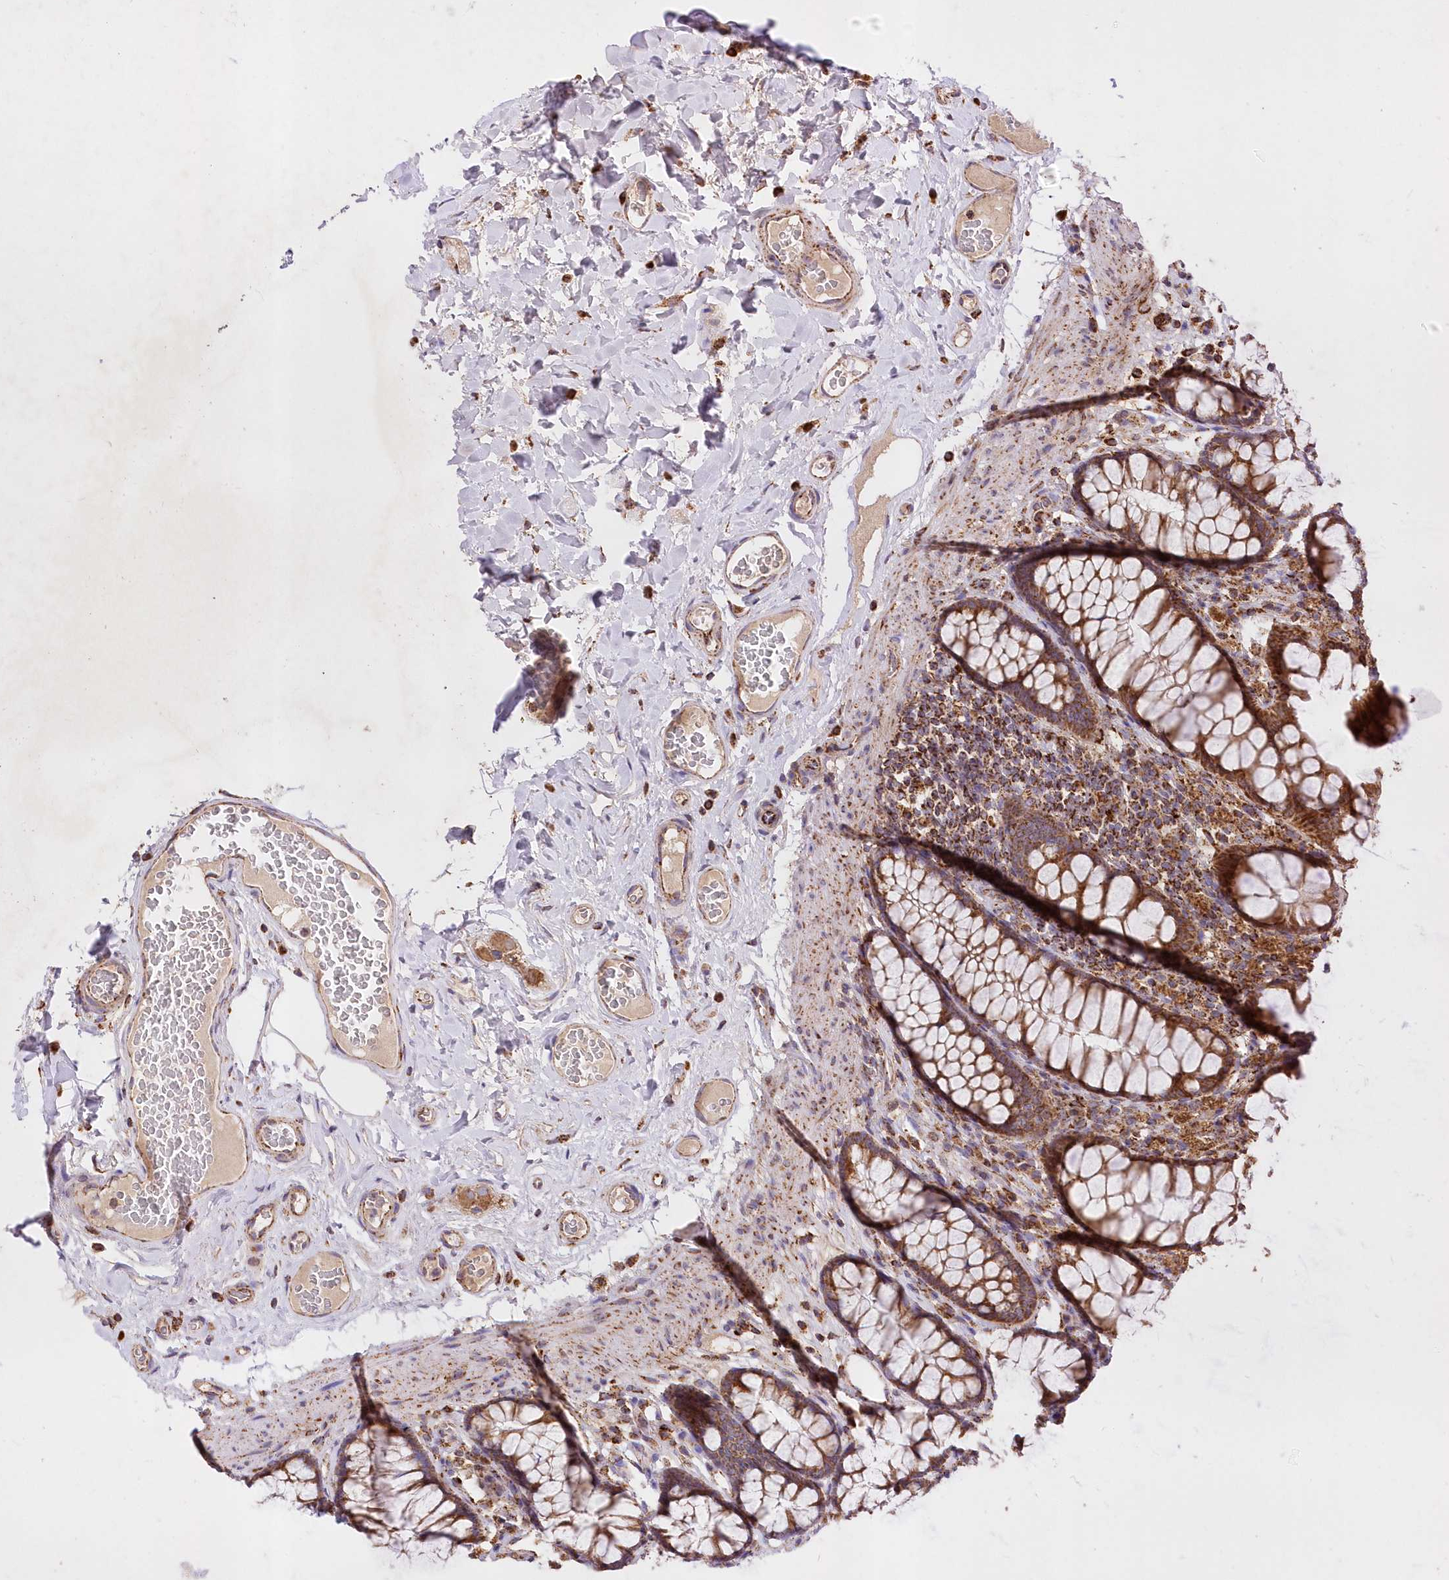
{"staining": {"intensity": "moderate", "quantity": ">75%", "location": "cytoplasmic/membranous"}, "tissue": "colon", "cell_type": "Endothelial cells", "image_type": "normal", "snomed": [{"axis": "morphology", "description": "Normal tissue, NOS"}, {"axis": "topography", "description": "Colon"}], "caption": "The histopathology image exhibits immunohistochemical staining of unremarkable colon. There is moderate cytoplasmic/membranous staining is present in about >75% of endothelial cells.", "gene": "ASNSD1", "patient": {"sex": "female", "age": 55}}